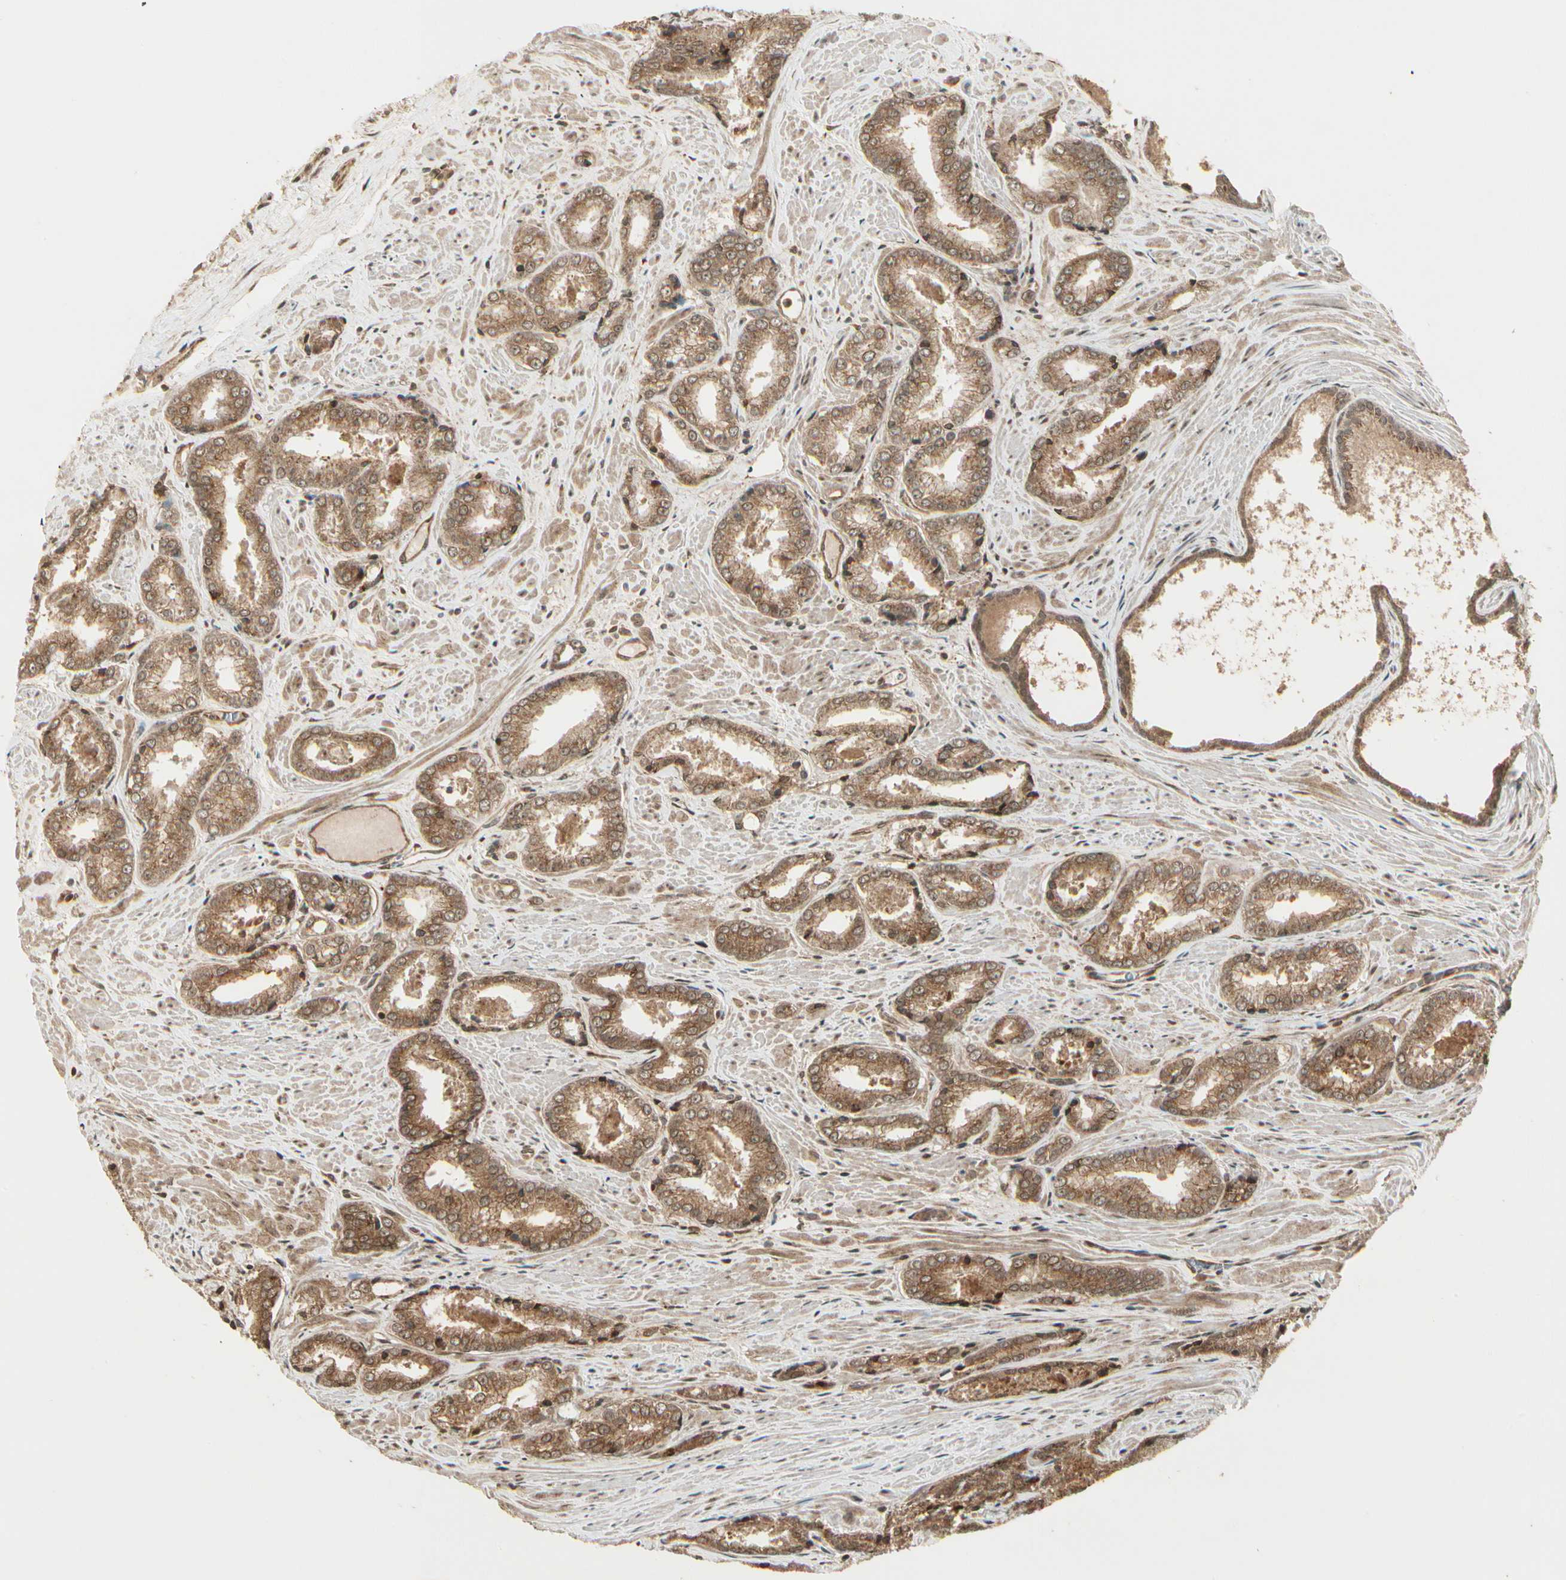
{"staining": {"intensity": "moderate", "quantity": ">75%", "location": "cytoplasmic/membranous"}, "tissue": "prostate cancer", "cell_type": "Tumor cells", "image_type": "cancer", "snomed": [{"axis": "morphology", "description": "Adenocarcinoma, Low grade"}, {"axis": "topography", "description": "Prostate"}], "caption": "Immunohistochemistry micrograph of neoplastic tissue: prostate cancer (low-grade adenocarcinoma) stained using immunohistochemistry demonstrates medium levels of moderate protein expression localized specifically in the cytoplasmic/membranous of tumor cells, appearing as a cytoplasmic/membranous brown color.", "gene": "GLUL", "patient": {"sex": "male", "age": 64}}